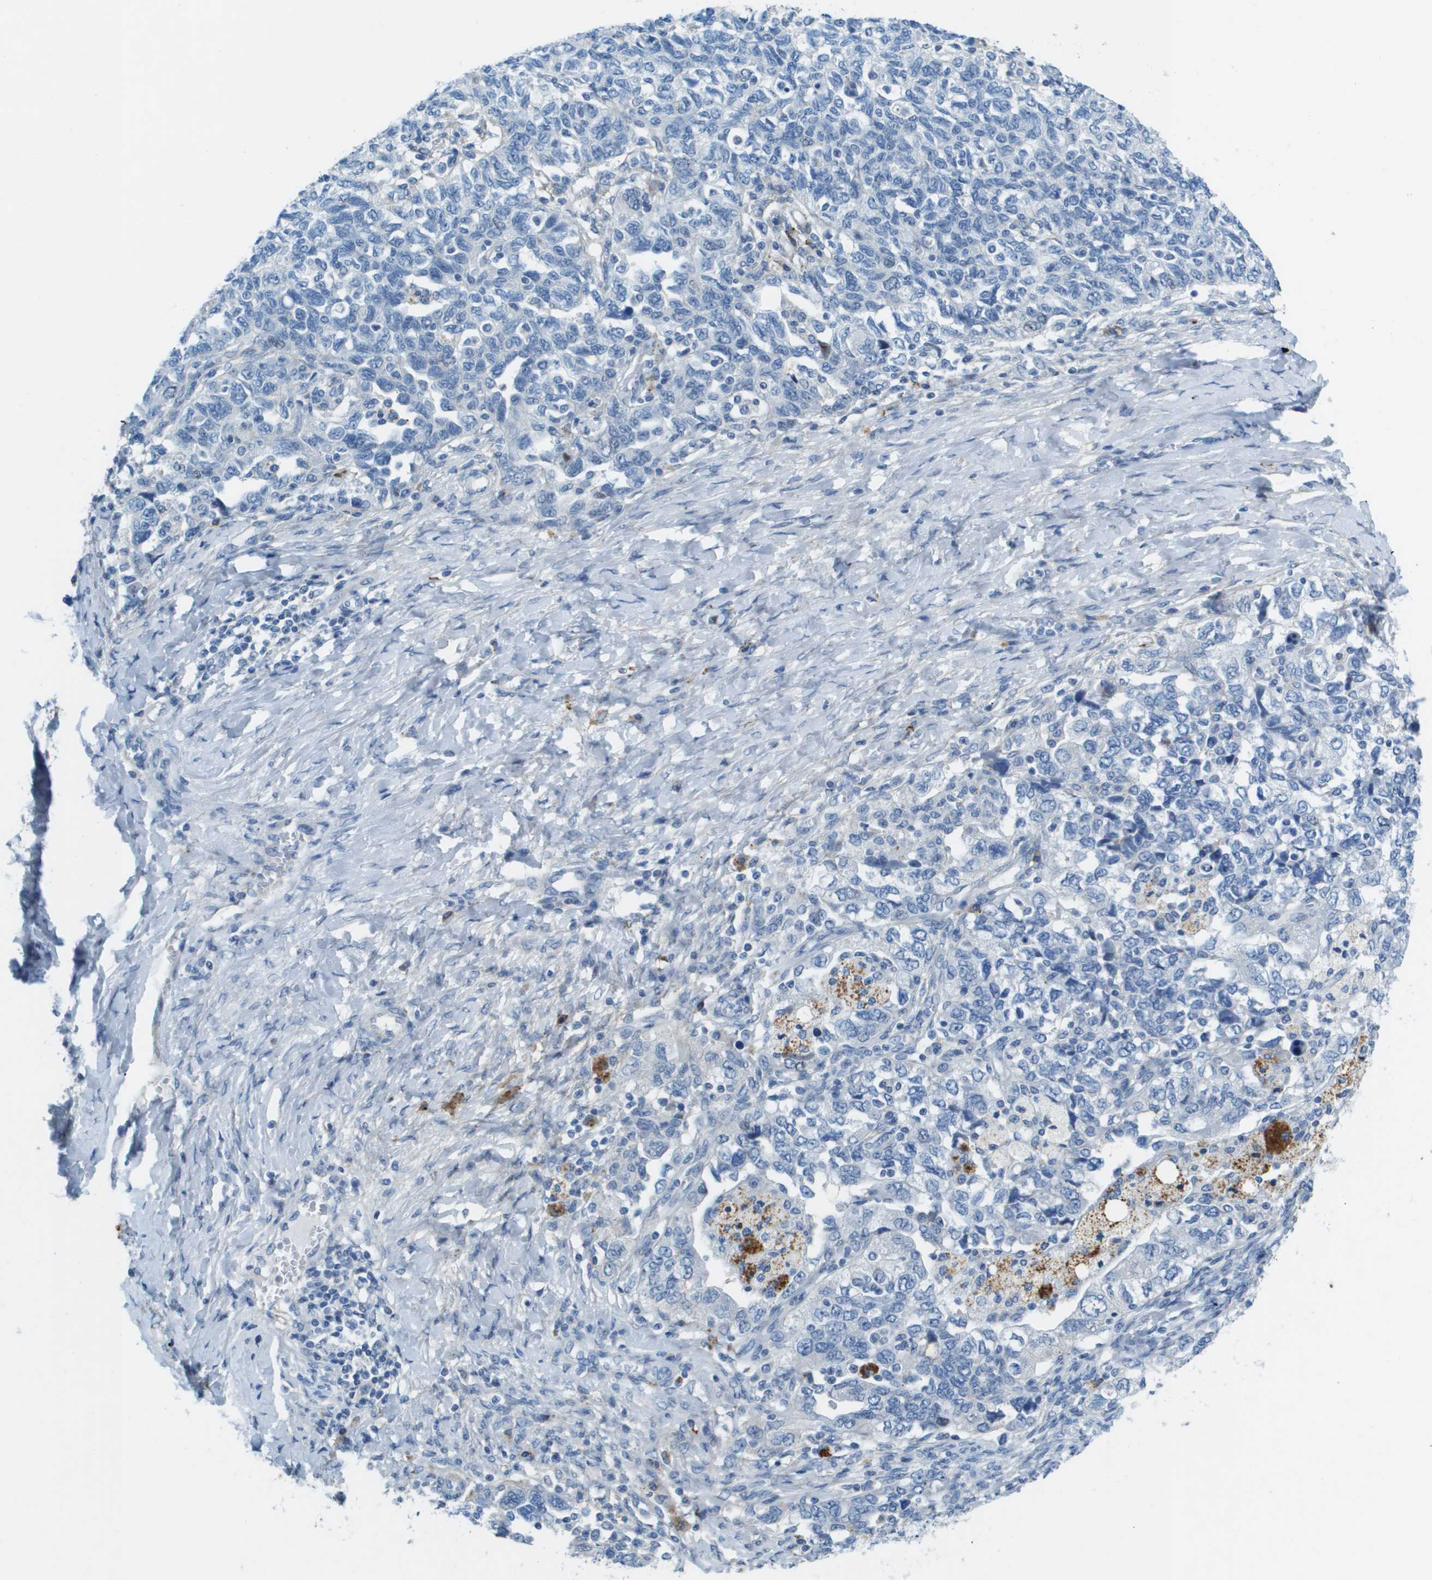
{"staining": {"intensity": "negative", "quantity": "none", "location": "none"}, "tissue": "ovarian cancer", "cell_type": "Tumor cells", "image_type": "cancer", "snomed": [{"axis": "morphology", "description": "Carcinoma, NOS"}, {"axis": "morphology", "description": "Cystadenocarcinoma, serous, NOS"}, {"axis": "topography", "description": "Ovary"}], "caption": "This histopathology image is of ovarian carcinoma stained with immunohistochemistry to label a protein in brown with the nuclei are counter-stained blue. There is no expression in tumor cells.", "gene": "SDC1", "patient": {"sex": "female", "age": 69}}